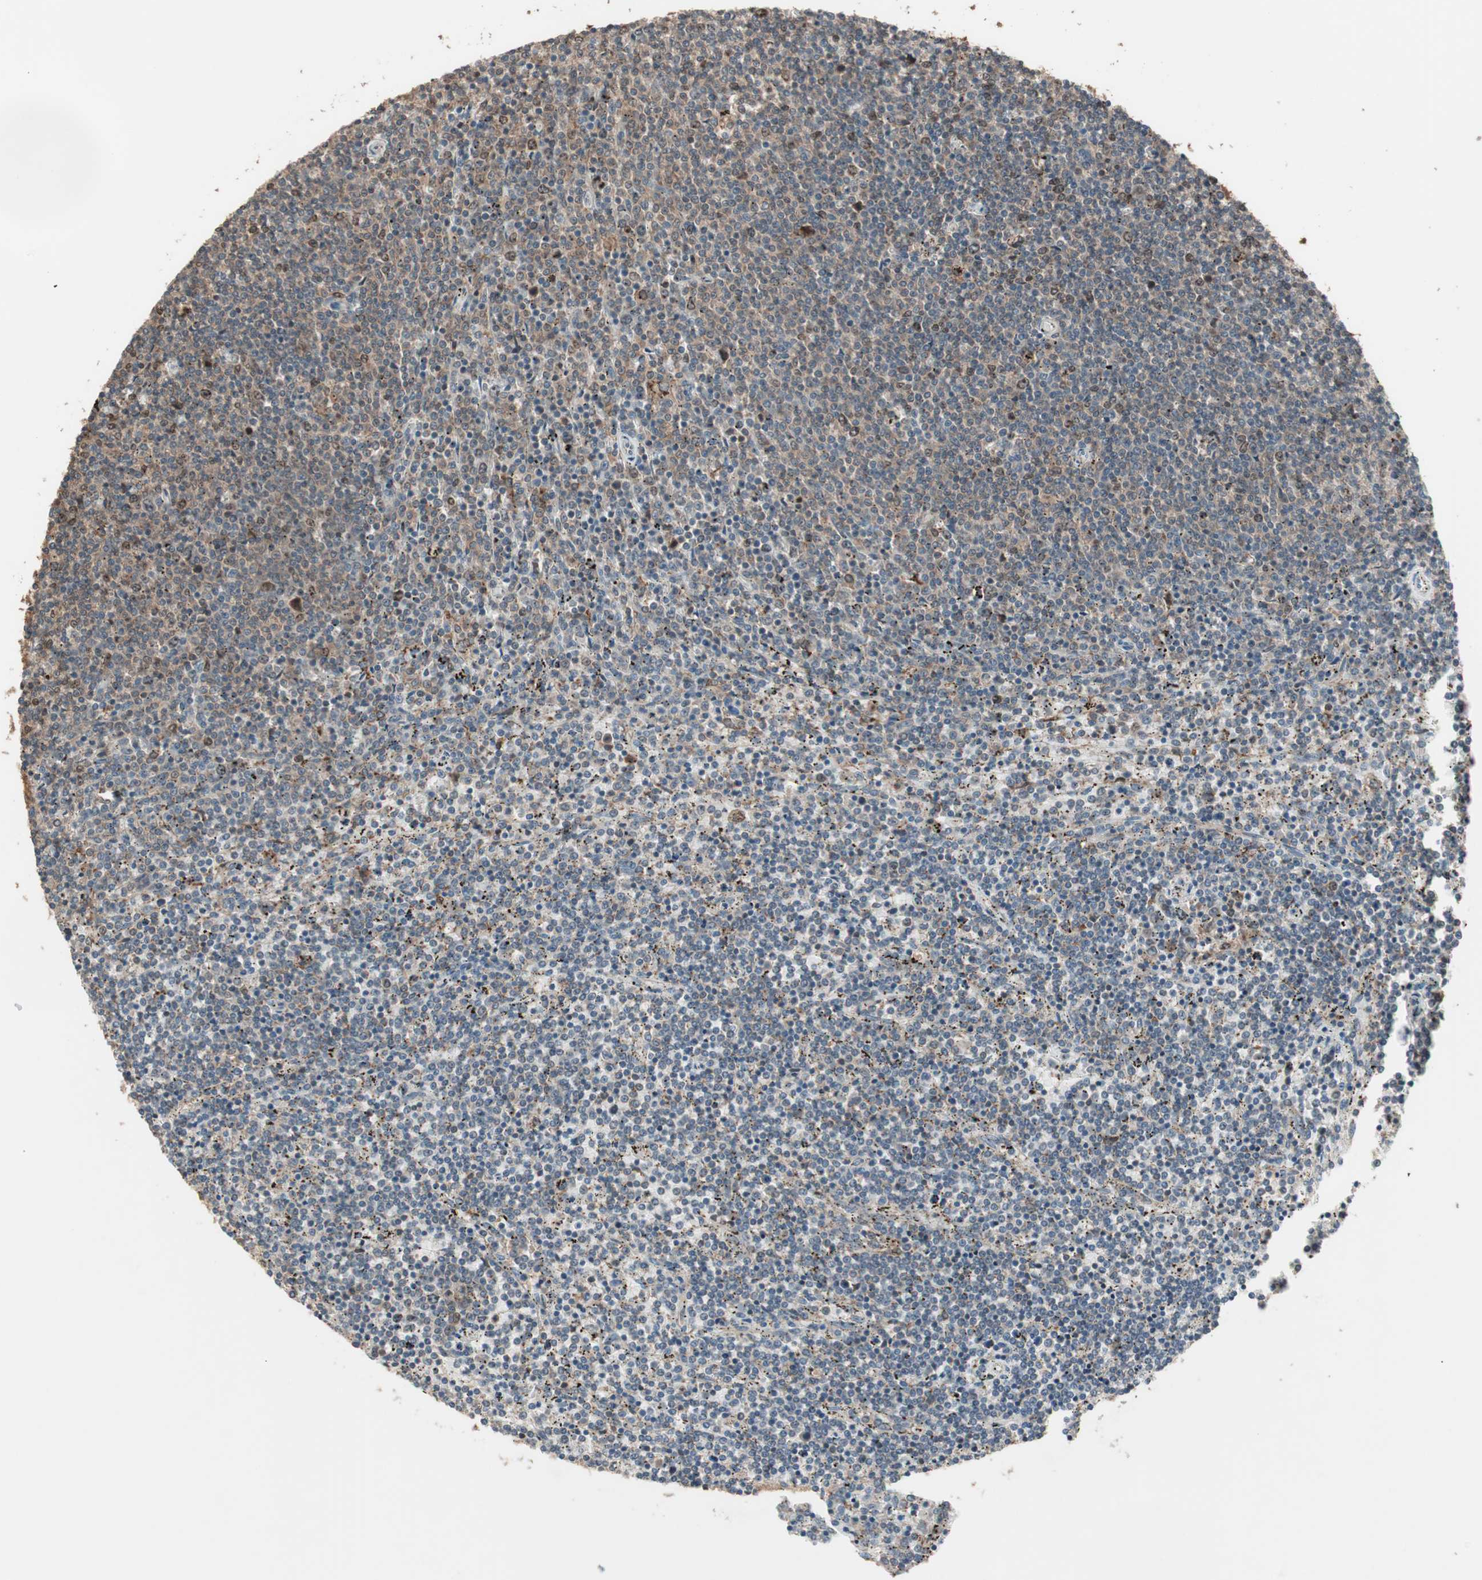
{"staining": {"intensity": "moderate", "quantity": "25%-75%", "location": "cytoplasmic/membranous"}, "tissue": "lymphoma", "cell_type": "Tumor cells", "image_type": "cancer", "snomed": [{"axis": "morphology", "description": "Malignant lymphoma, non-Hodgkin's type, Low grade"}, {"axis": "topography", "description": "Spleen"}], "caption": "This is a micrograph of immunohistochemistry (IHC) staining of lymphoma, which shows moderate positivity in the cytoplasmic/membranous of tumor cells.", "gene": "ATP6AP2", "patient": {"sex": "female", "age": 50}}